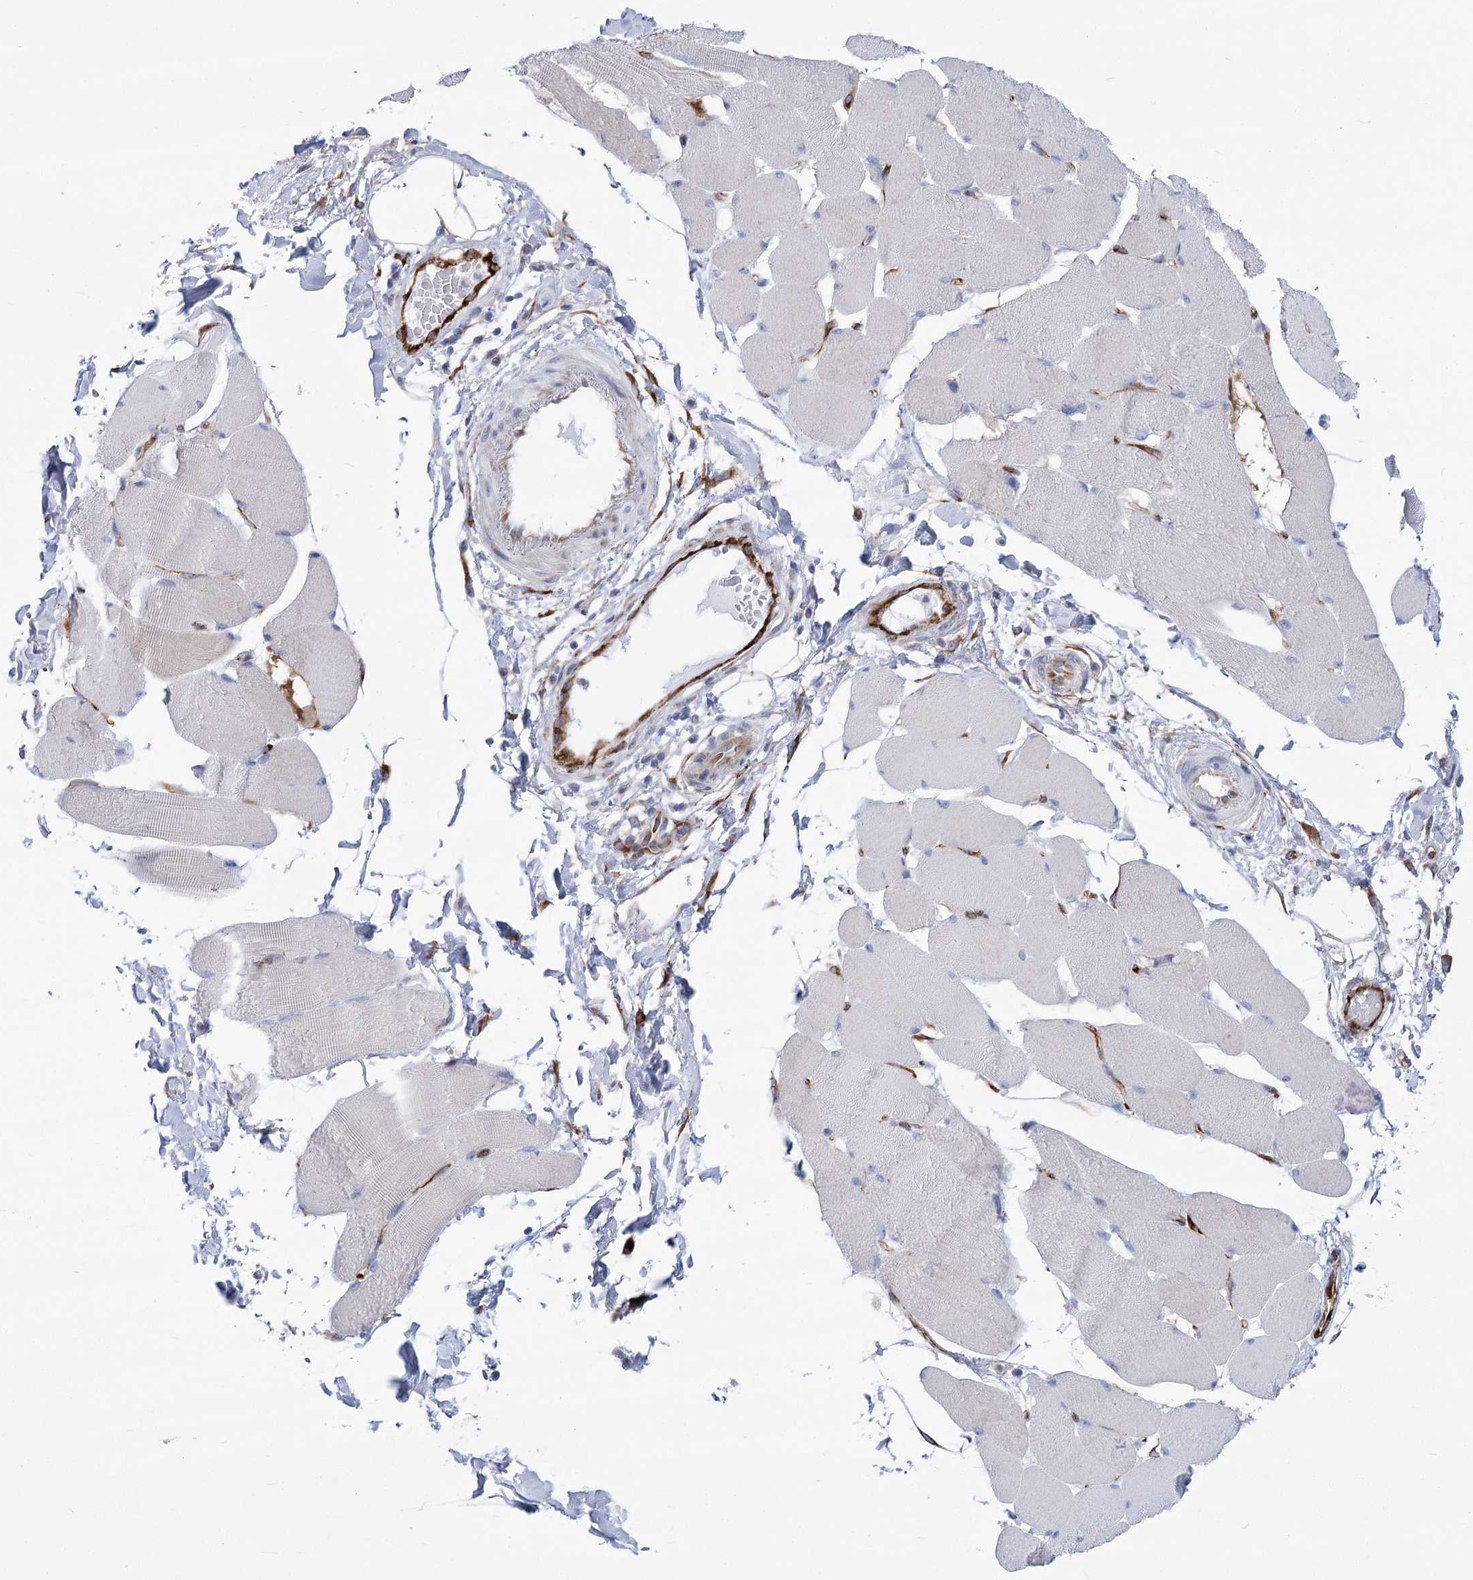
{"staining": {"intensity": "negative", "quantity": "none", "location": "none"}, "tissue": "skeletal muscle", "cell_type": "Myocytes", "image_type": "normal", "snomed": [{"axis": "morphology", "description": "Normal tissue, NOS"}, {"axis": "topography", "description": "Skin"}, {"axis": "topography", "description": "Skeletal muscle"}], "caption": "An IHC micrograph of normal skeletal muscle is shown. There is no staining in myocytes of skeletal muscle. Nuclei are stained in blue.", "gene": "YTHDC2", "patient": {"sex": "male", "age": 83}}